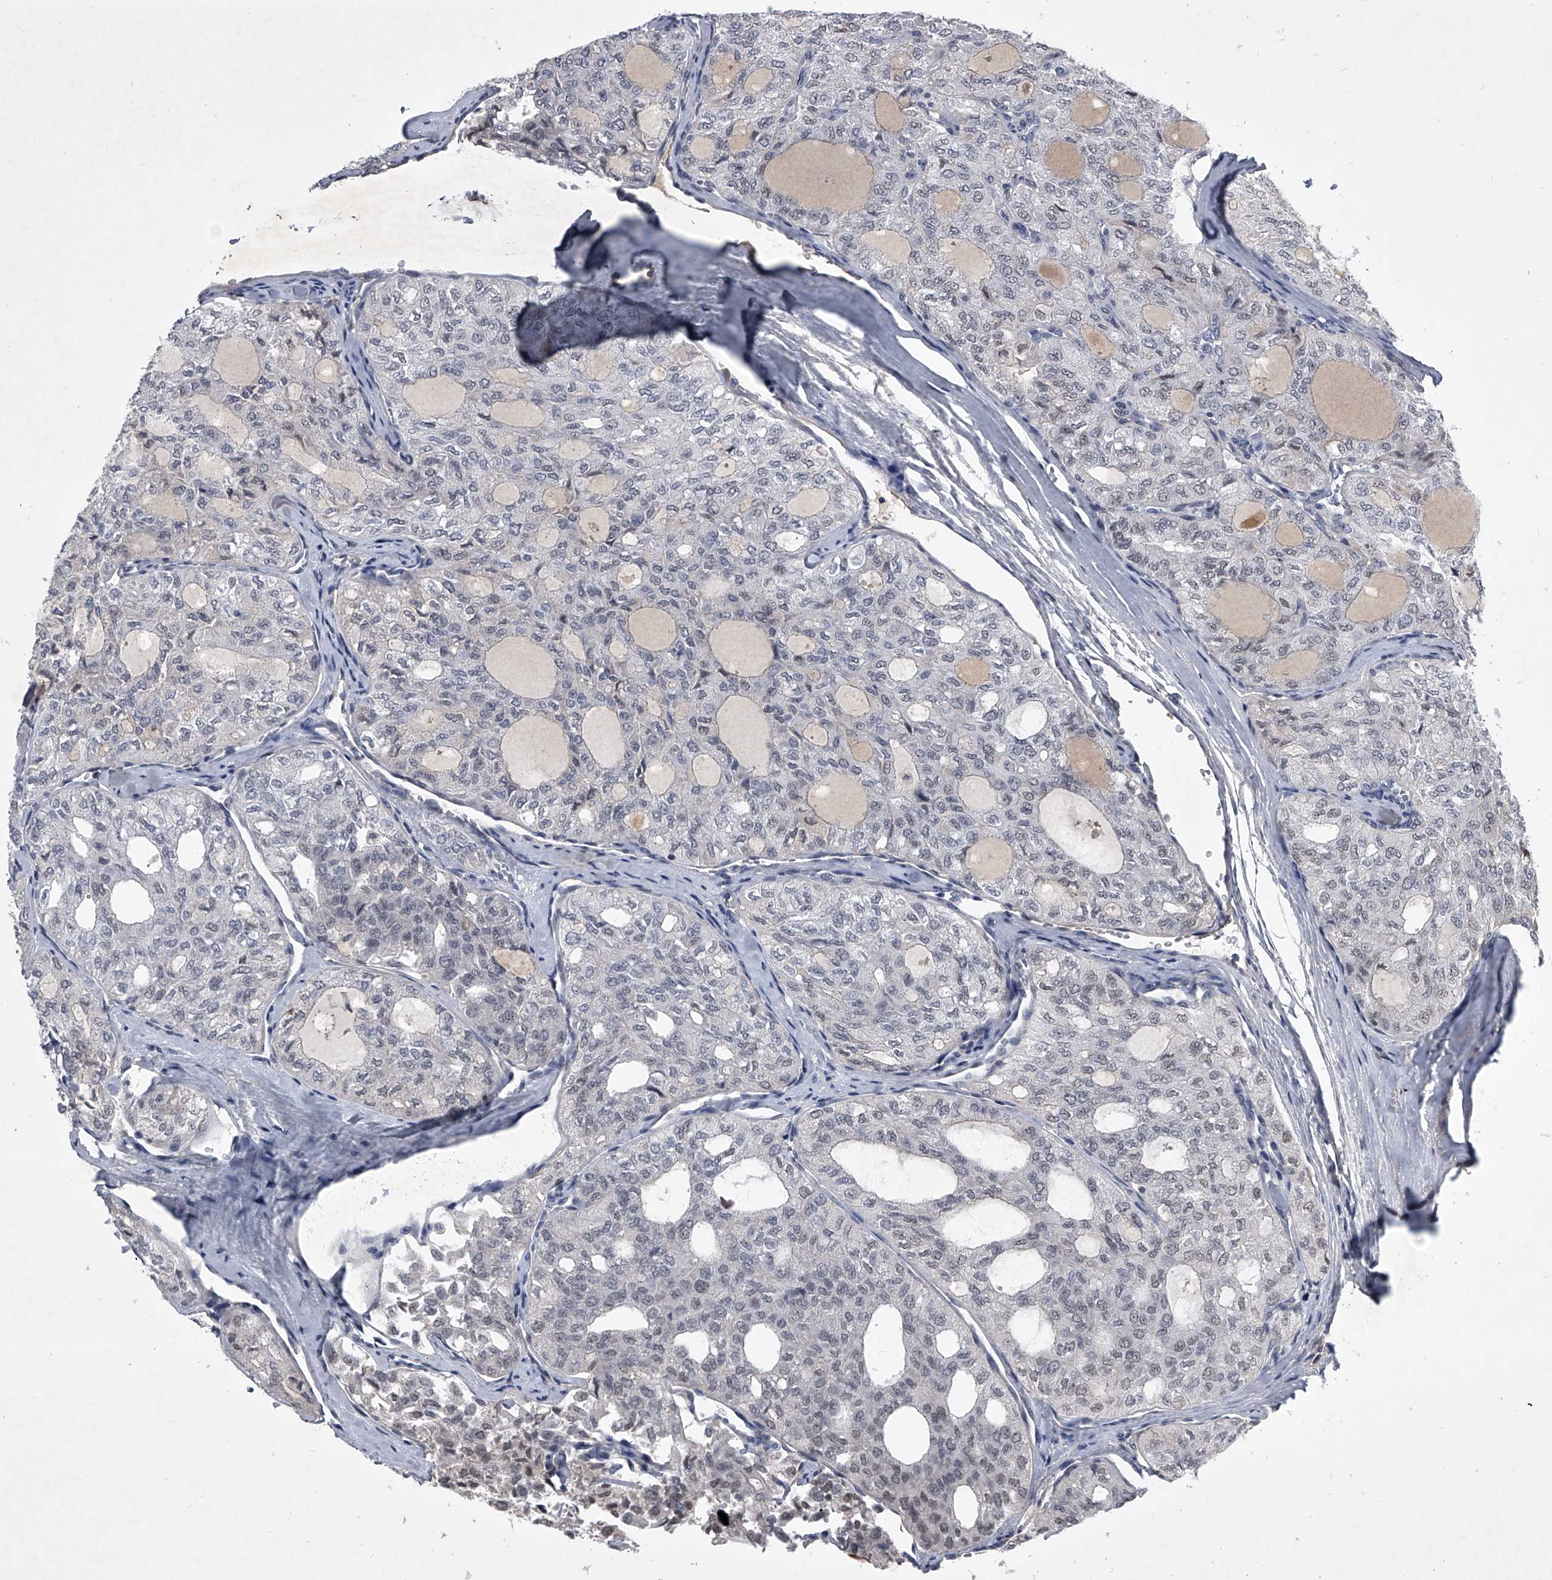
{"staining": {"intensity": "weak", "quantity": "<25%", "location": "nuclear"}, "tissue": "thyroid cancer", "cell_type": "Tumor cells", "image_type": "cancer", "snomed": [{"axis": "morphology", "description": "Follicular adenoma carcinoma, NOS"}, {"axis": "topography", "description": "Thyroid gland"}], "caption": "A photomicrograph of follicular adenoma carcinoma (thyroid) stained for a protein exhibits no brown staining in tumor cells.", "gene": "ZNF76", "patient": {"sex": "male", "age": 75}}